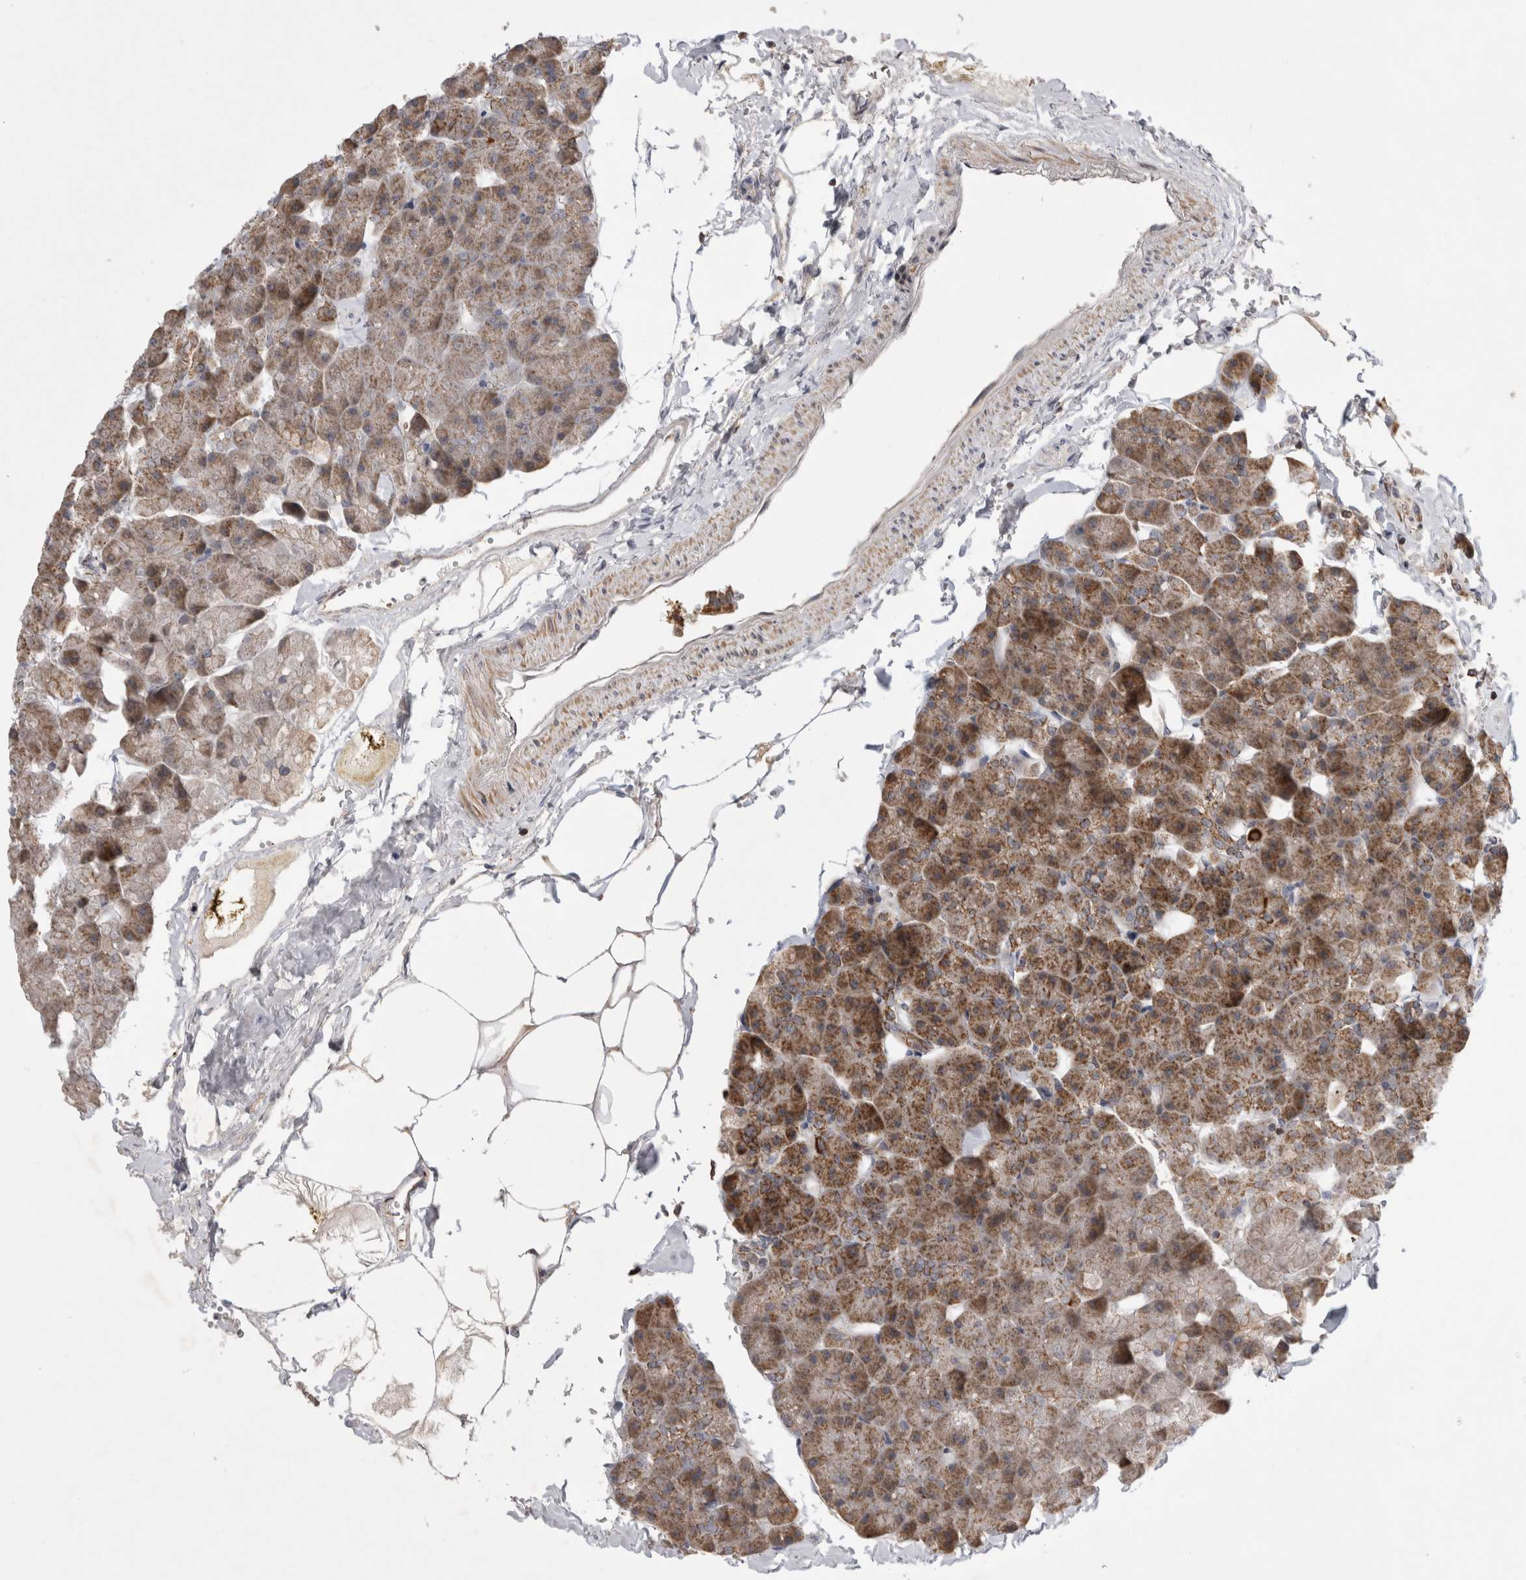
{"staining": {"intensity": "moderate", "quantity": ">75%", "location": "cytoplasmic/membranous"}, "tissue": "pancreas", "cell_type": "Exocrine glandular cells", "image_type": "normal", "snomed": [{"axis": "morphology", "description": "Normal tissue, NOS"}, {"axis": "topography", "description": "Pancreas"}], "caption": "A histopathology image of human pancreas stained for a protein reveals moderate cytoplasmic/membranous brown staining in exocrine glandular cells.", "gene": "KCNIP1", "patient": {"sex": "male", "age": 35}}